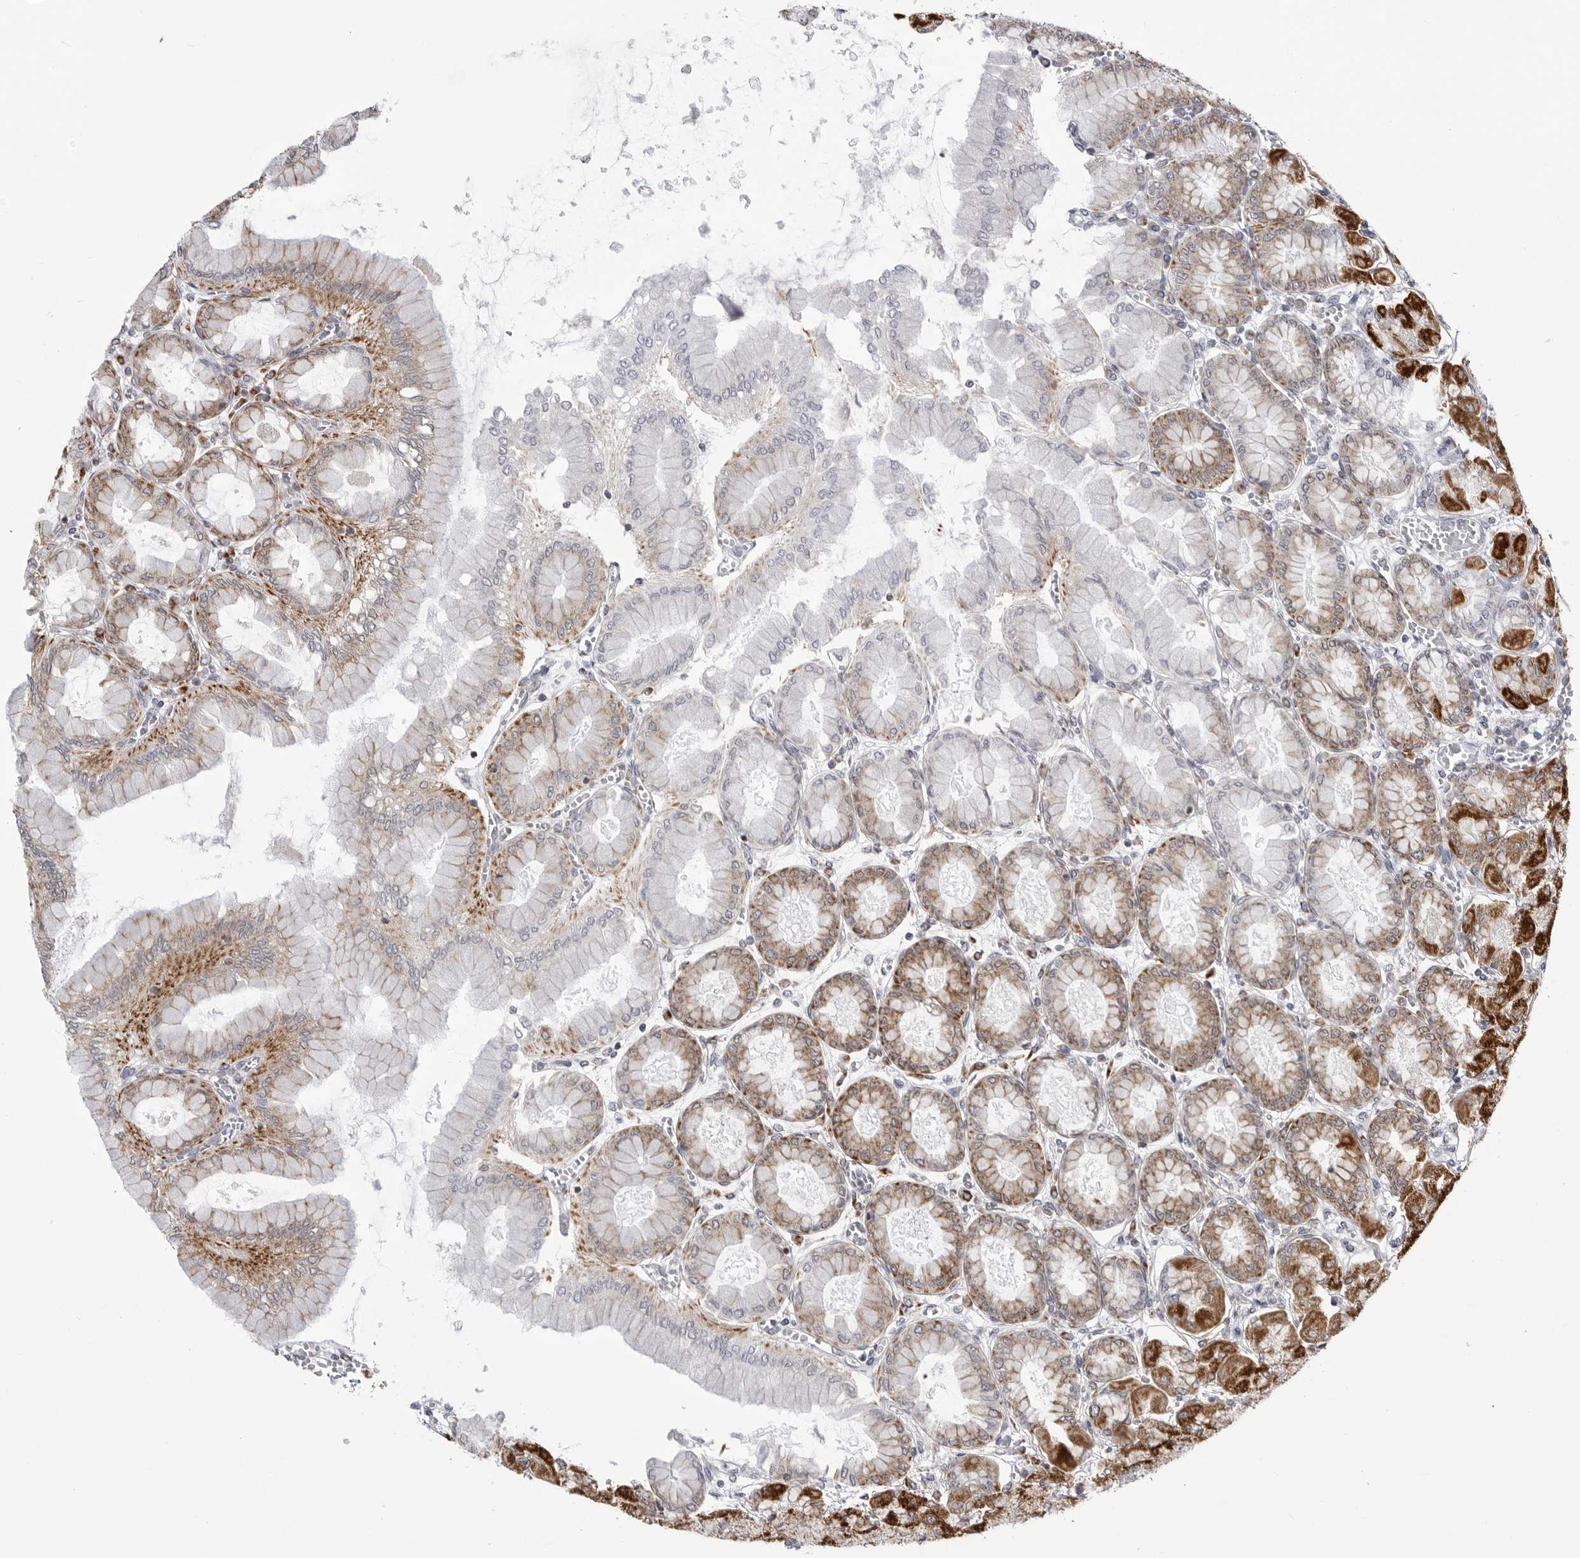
{"staining": {"intensity": "strong", "quantity": ">75%", "location": "cytoplasmic/membranous"}, "tissue": "stomach", "cell_type": "Glandular cells", "image_type": "normal", "snomed": [{"axis": "morphology", "description": "Normal tissue, NOS"}, {"axis": "topography", "description": "Stomach, upper"}], "caption": "Stomach stained with immunohistochemistry (IHC) reveals strong cytoplasmic/membranous expression in about >75% of glandular cells. Nuclei are stained in blue.", "gene": "FH", "patient": {"sex": "female", "age": 56}}